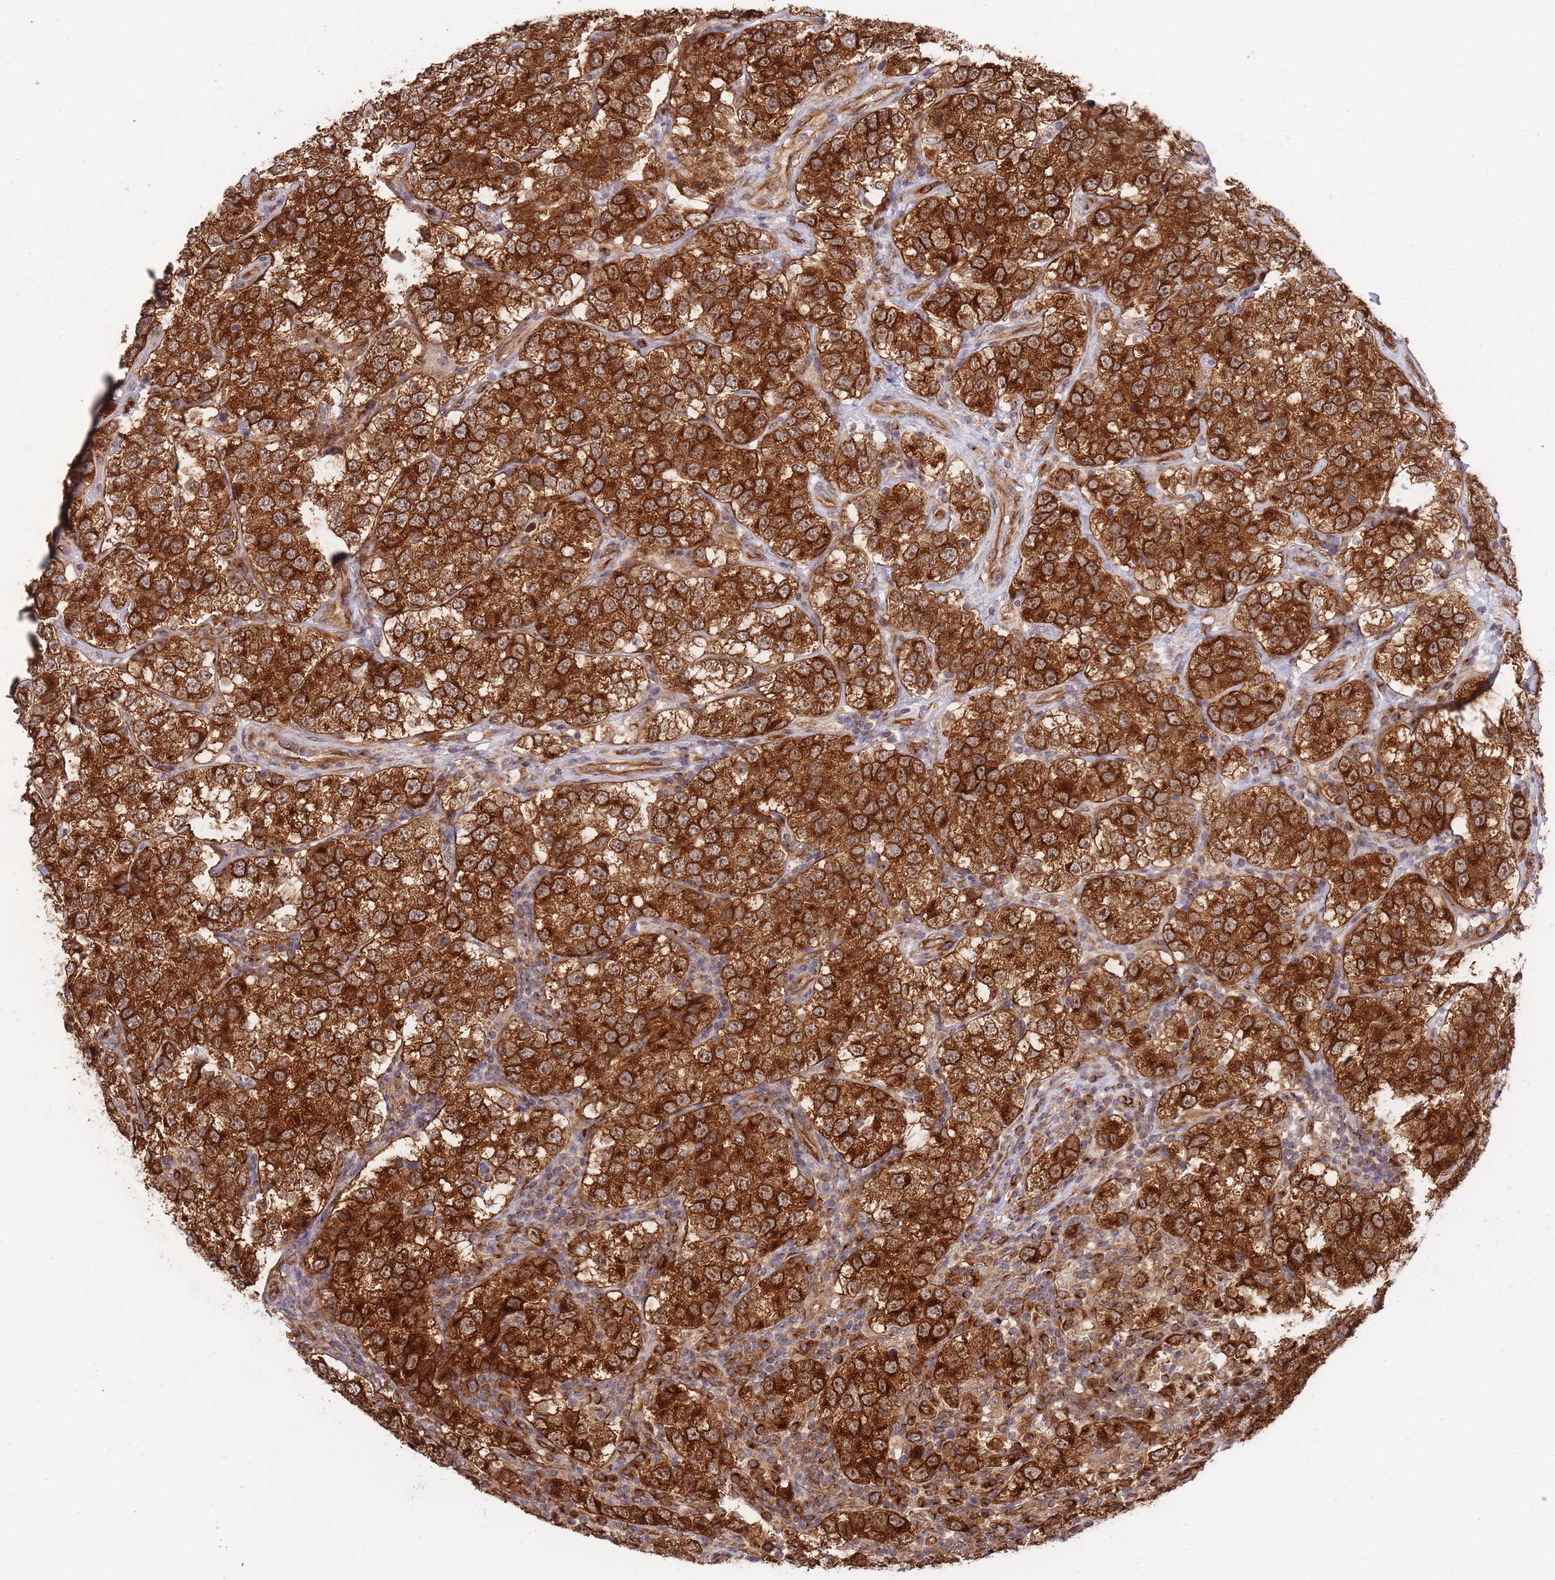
{"staining": {"intensity": "strong", "quantity": ">75%", "location": "cytoplasmic/membranous"}, "tissue": "testis cancer", "cell_type": "Tumor cells", "image_type": "cancer", "snomed": [{"axis": "morphology", "description": "Seminoma, NOS"}, {"axis": "topography", "description": "Testis"}], "caption": "DAB immunohistochemical staining of testis seminoma demonstrates strong cytoplasmic/membranous protein expression in about >75% of tumor cells.", "gene": "EXOSC8", "patient": {"sex": "male", "age": 34}}